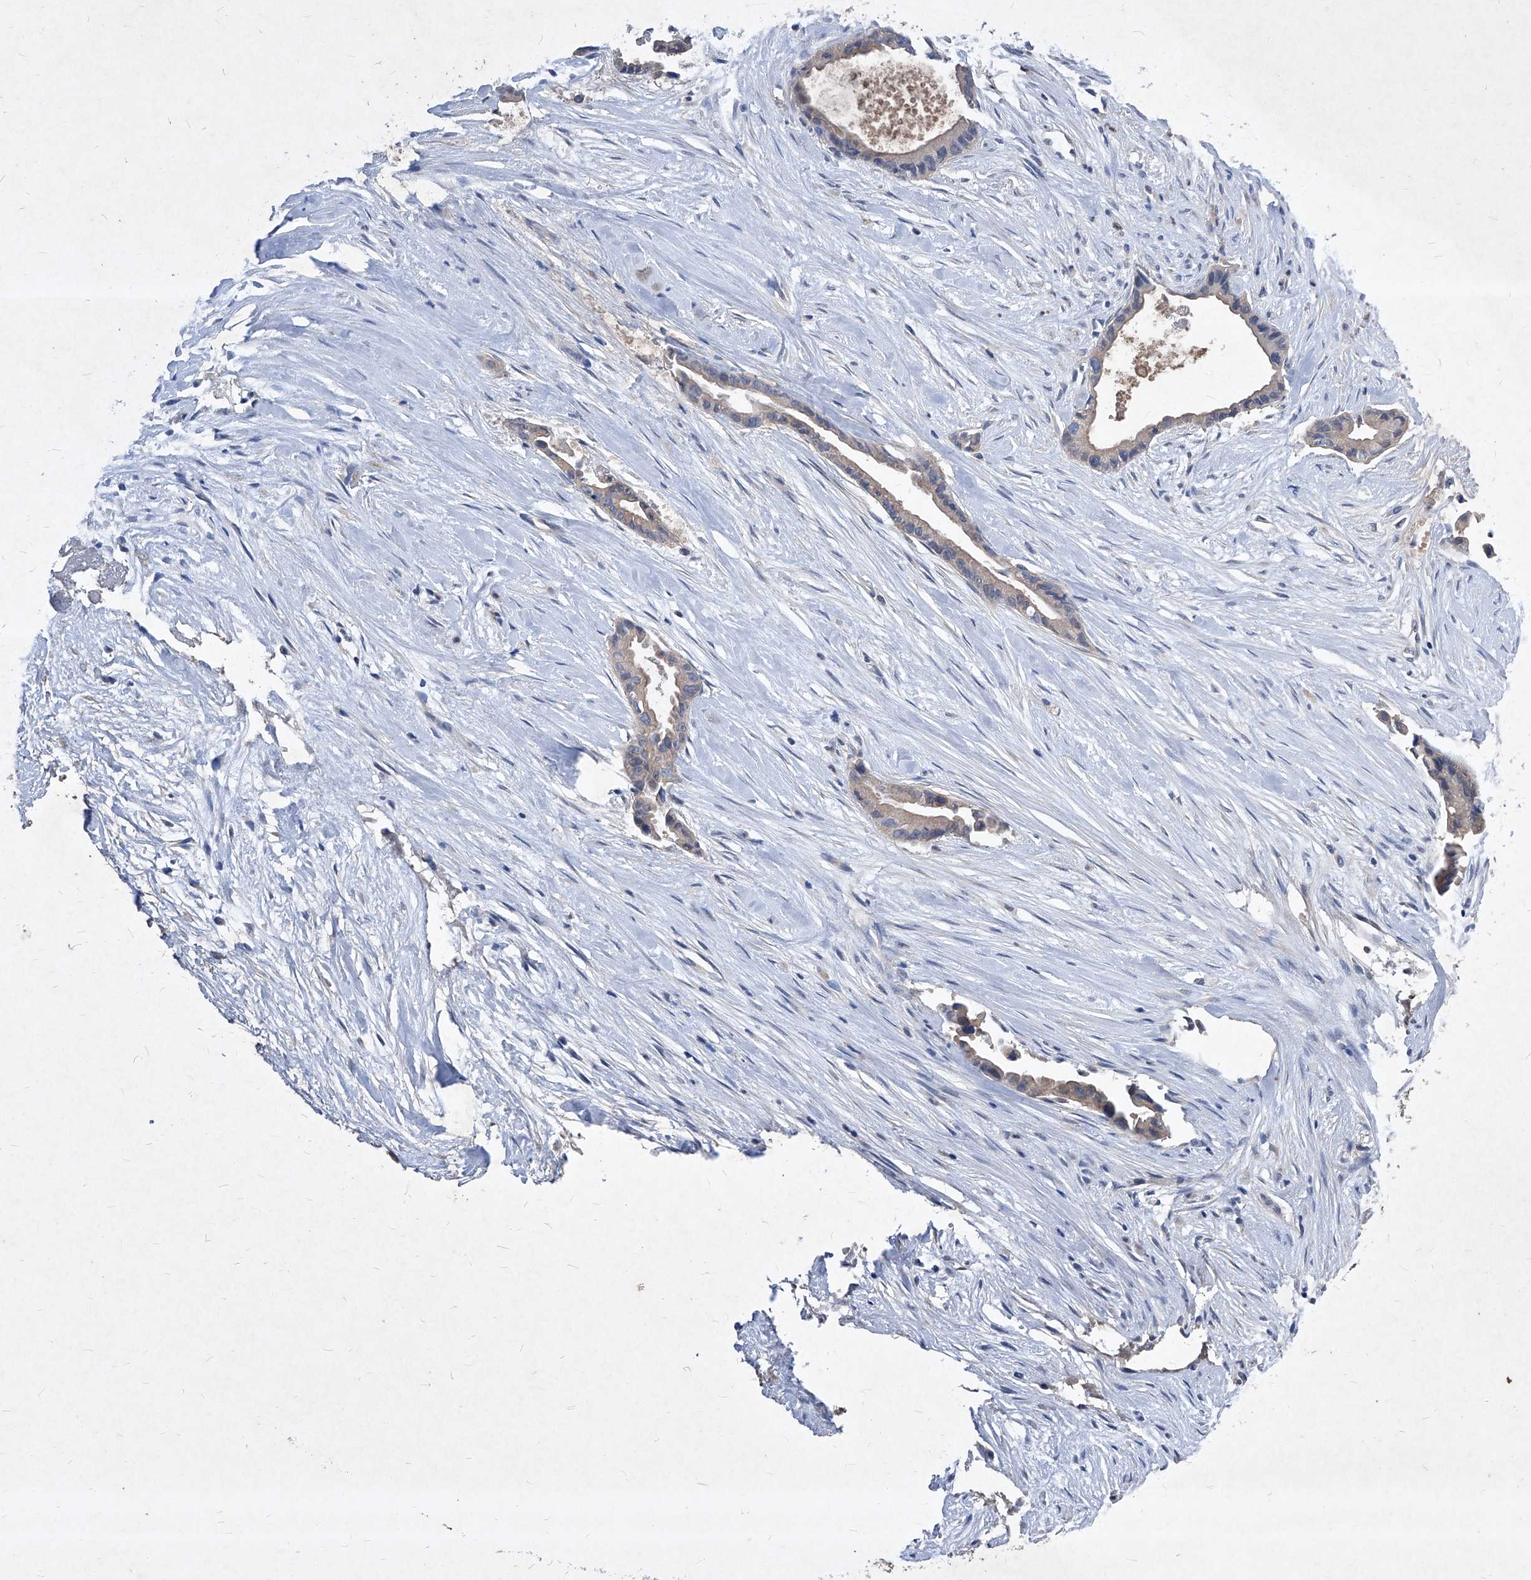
{"staining": {"intensity": "negative", "quantity": "none", "location": "none"}, "tissue": "liver cancer", "cell_type": "Tumor cells", "image_type": "cancer", "snomed": [{"axis": "morphology", "description": "Cholangiocarcinoma"}, {"axis": "topography", "description": "Liver"}], "caption": "Tumor cells show no significant staining in cholangiocarcinoma (liver).", "gene": "SYNGR1", "patient": {"sex": "female", "age": 55}}